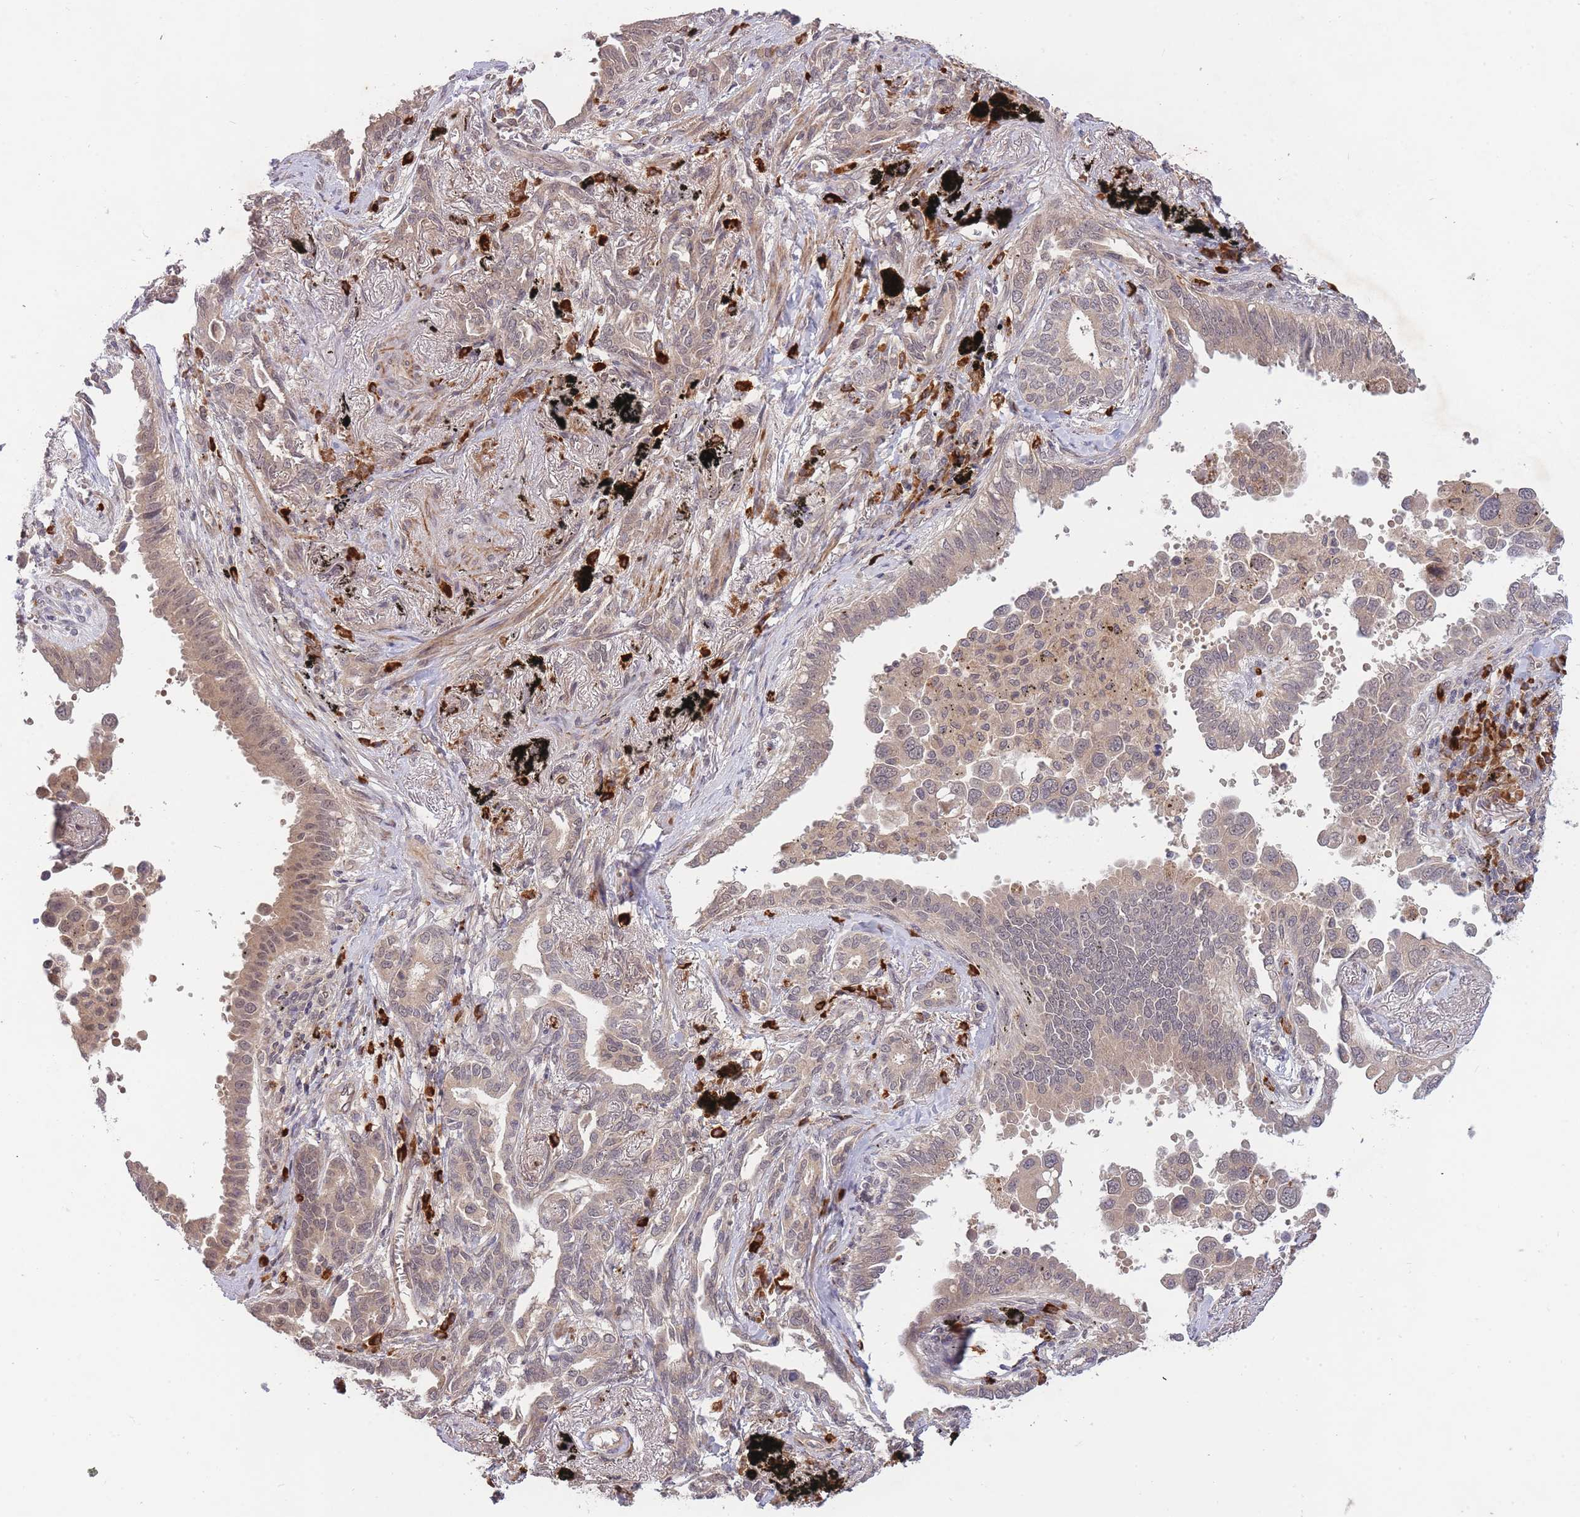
{"staining": {"intensity": "weak", "quantity": ">75%", "location": "cytoplasmic/membranous,nuclear"}, "tissue": "lung cancer", "cell_type": "Tumor cells", "image_type": "cancer", "snomed": [{"axis": "morphology", "description": "Adenocarcinoma, NOS"}, {"axis": "topography", "description": "Lung"}], "caption": "IHC of adenocarcinoma (lung) shows low levels of weak cytoplasmic/membranous and nuclear staining in about >75% of tumor cells. (DAB (3,3'-diaminobenzidine) IHC, brown staining for protein, blue staining for nuclei).", "gene": "SMC6", "patient": {"sex": "male", "age": 67}}